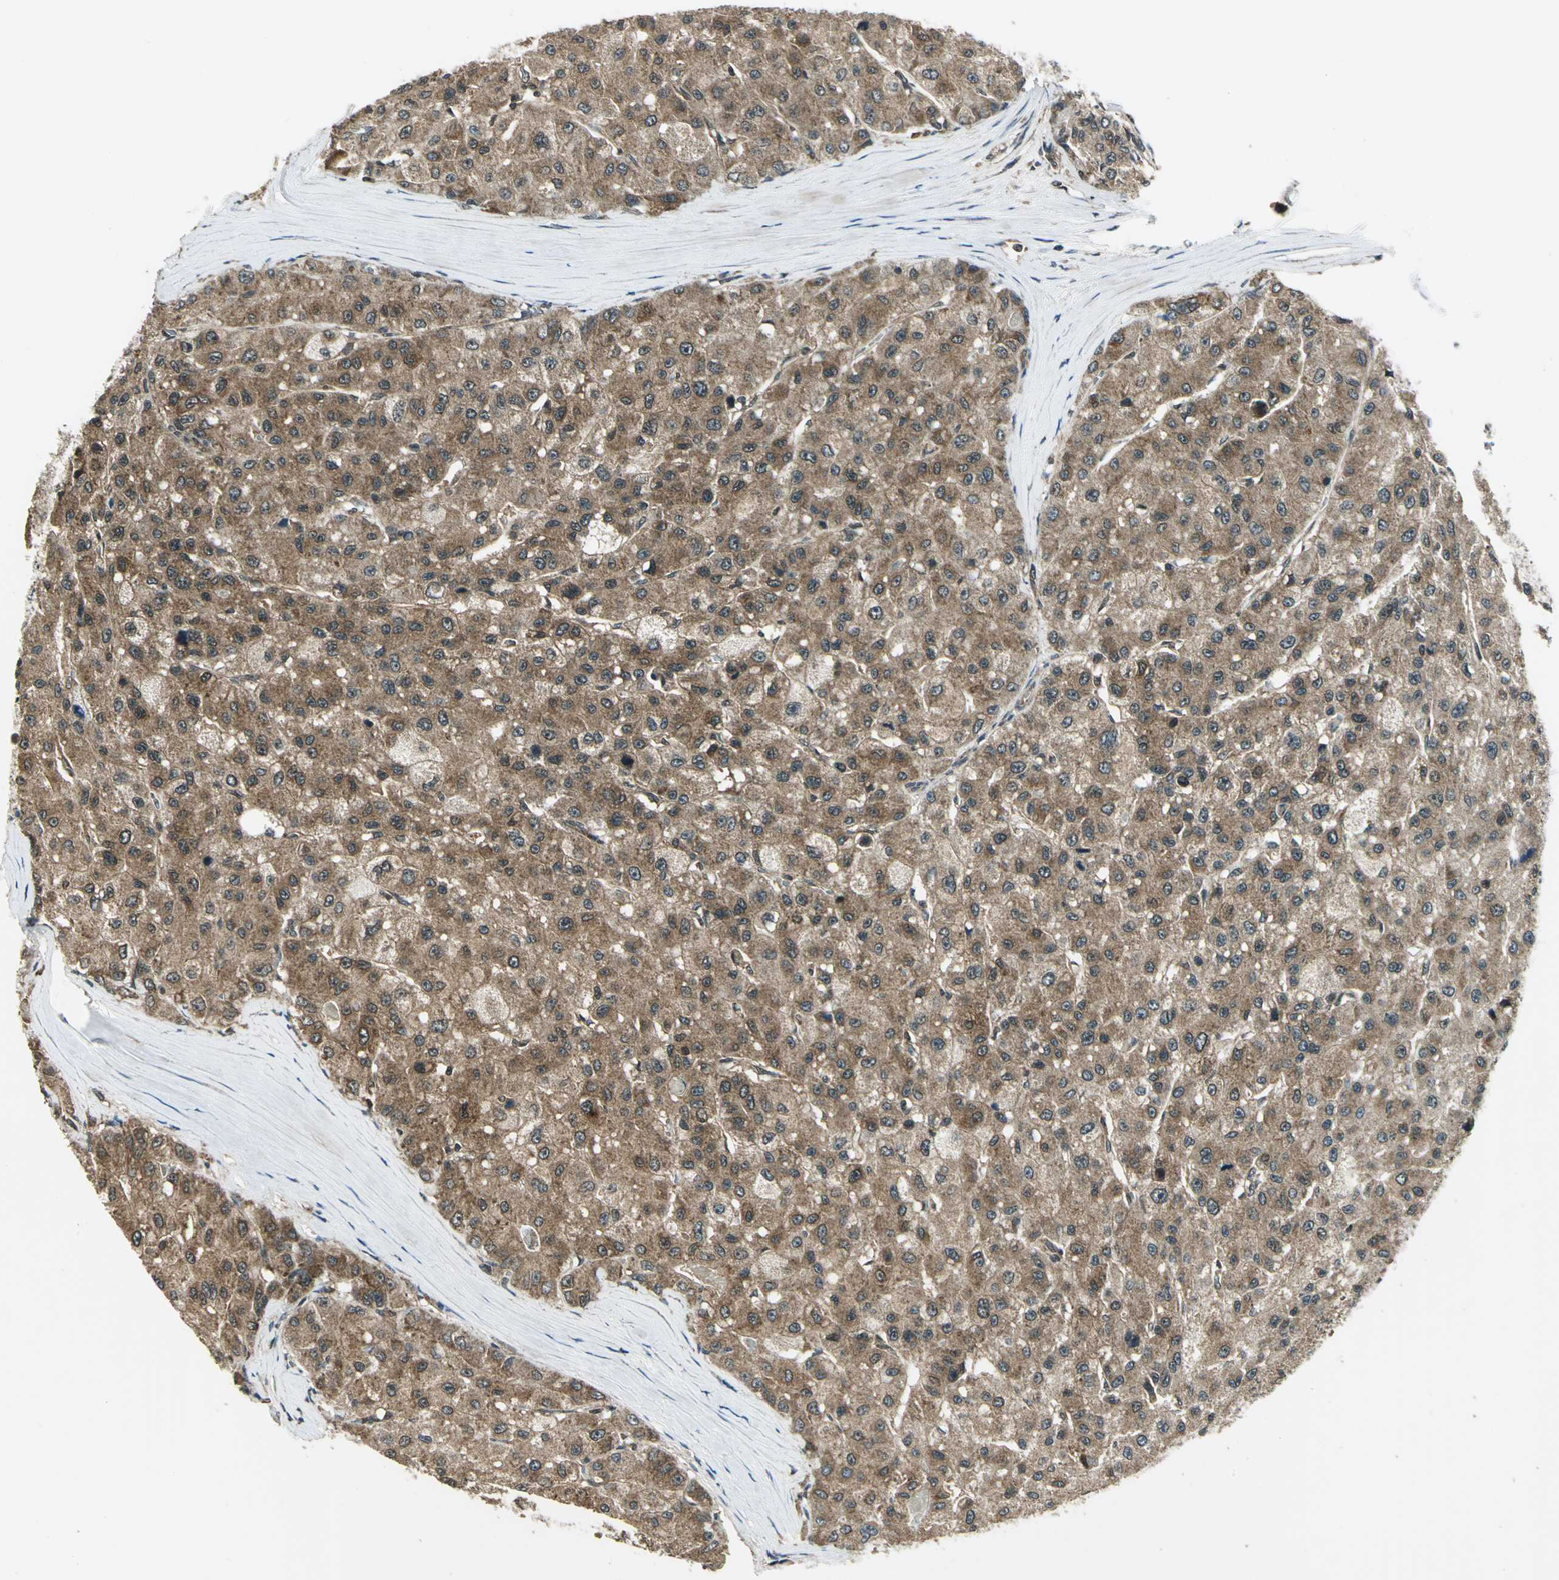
{"staining": {"intensity": "moderate", "quantity": ">75%", "location": "cytoplasmic/membranous"}, "tissue": "liver cancer", "cell_type": "Tumor cells", "image_type": "cancer", "snomed": [{"axis": "morphology", "description": "Carcinoma, Hepatocellular, NOS"}, {"axis": "topography", "description": "Liver"}], "caption": "The image reveals a brown stain indicating the presence of a protein in the cytoplasmic/membranous of tumor cells in liver cancer.", "gene": "NUDT2", "patient": {"sex": "male", "age": 80}}